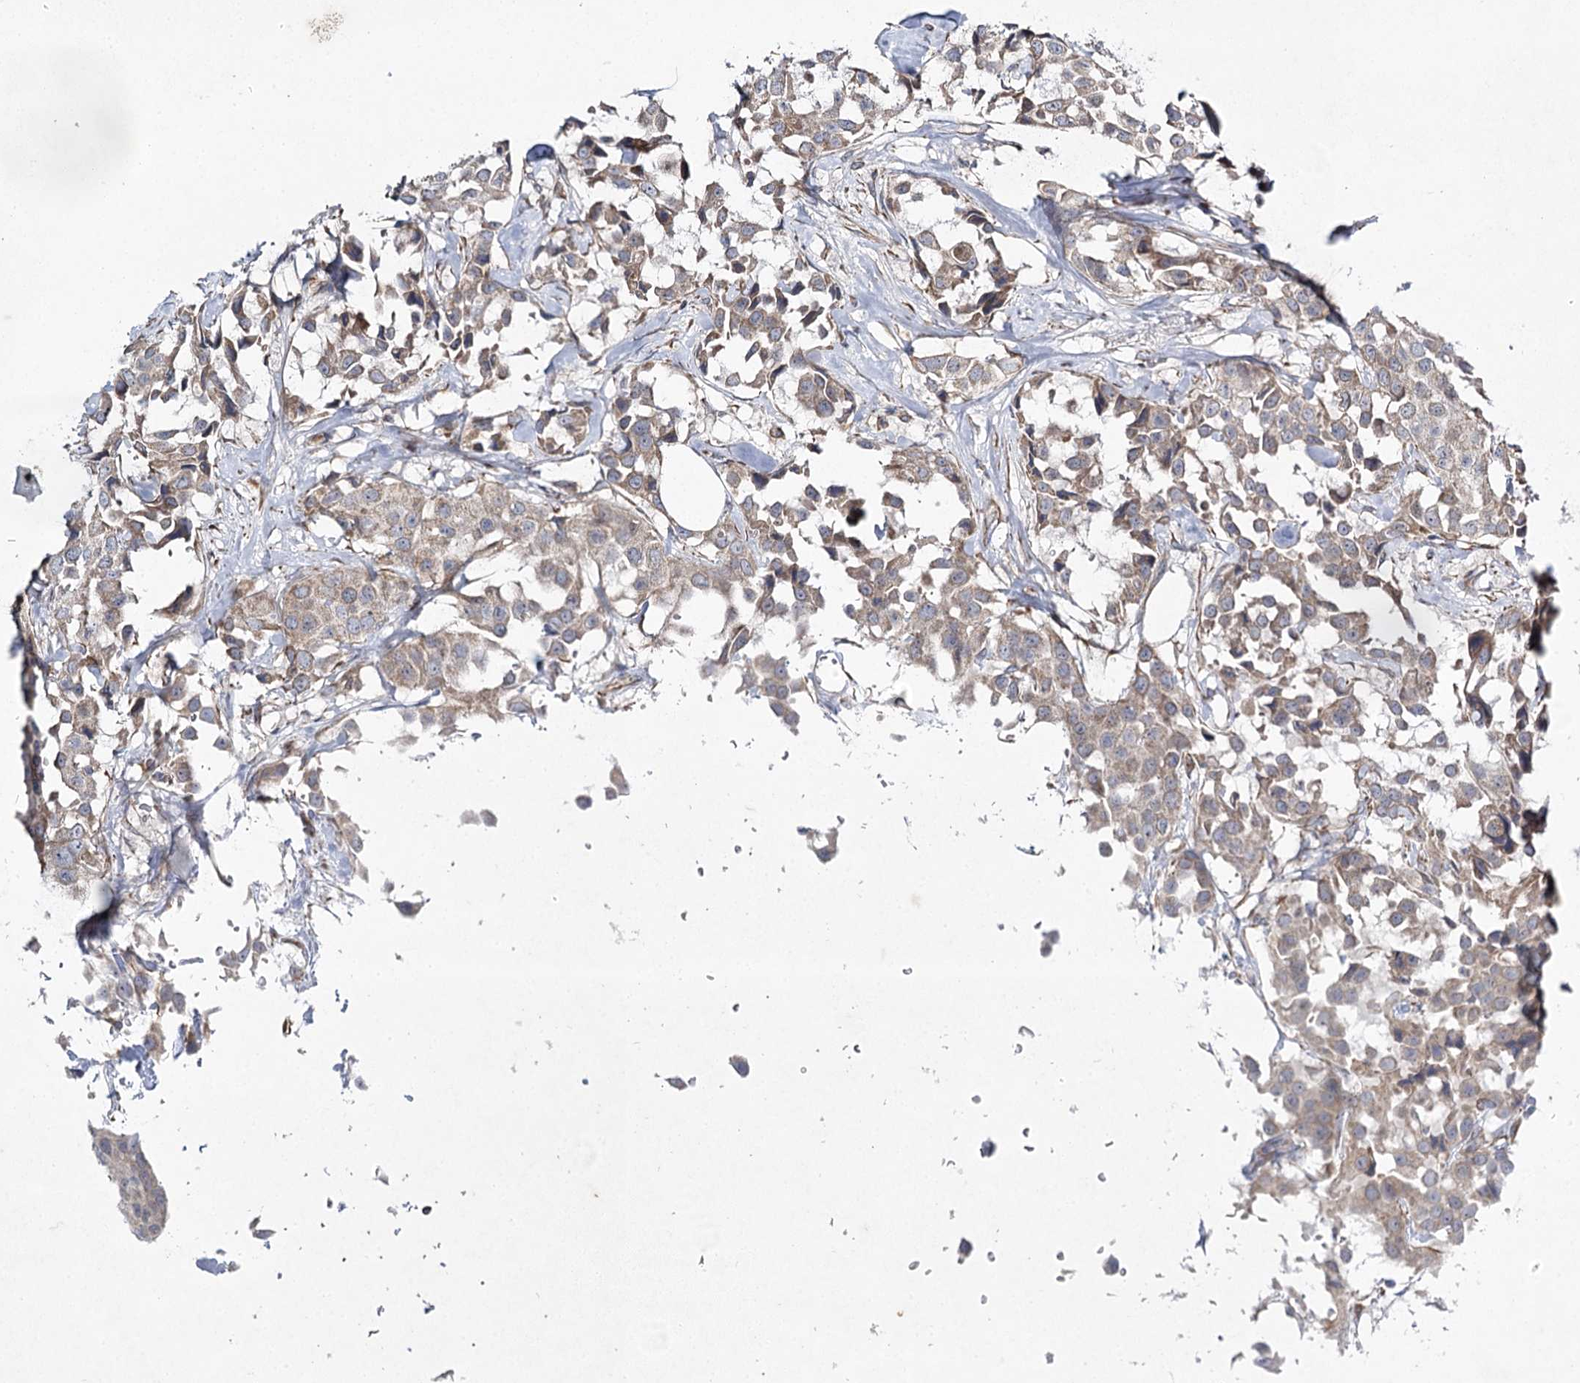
{"staining": {"intensity": "weak", "quantity": ">75%", "location": "cytoplasmic/membranous"}, "tissue": "breast cancer", "cell_type": "Tumor cells", "image_type": "cancer", "snomed": [{"axis": "morphology", "description": "Duct carcinoma"}, {"axis": "topography", "description": "Breast"}], "caption": "DAB immunohistochemical staining of human breast cancer (invasive ductal carcinoma) displays weak cytoplasmic/membranous protein positivity in about >75% of tumor cells.", "gene": "KIAA0825", "patient": {"sex": "female", "age": 80}}